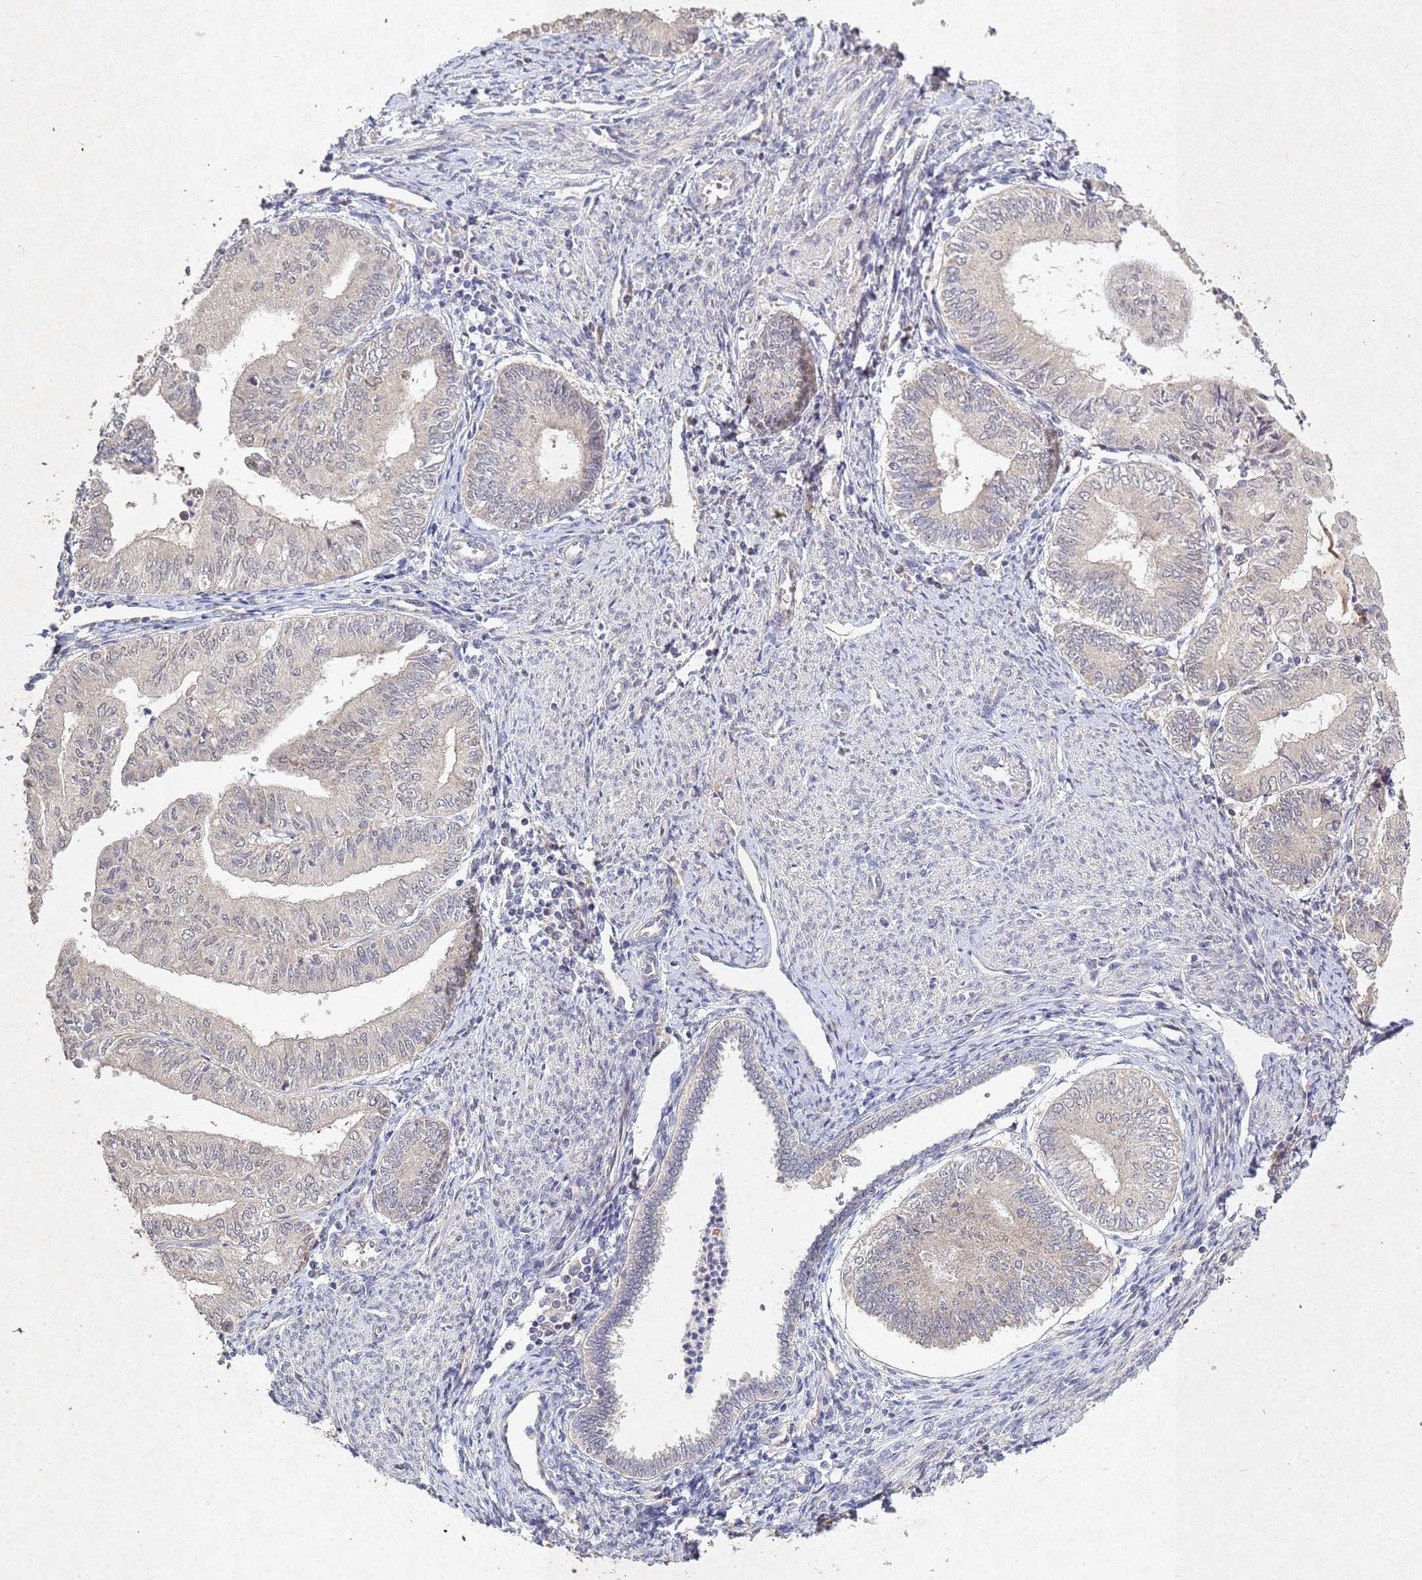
{"staining": {"intensity": "negative", "quantity": "none", "location": "none"}, "tissue": "endometrial cancer", "cell_type": "Tumor cells", "image_type": "cancer", "snomed": [{"axis": "morphology", "description": "Adenocarcinoma, NOS"}, {"axis": "topography", "description": "Endometrium"}], "caption": "Endometrial adenocarcinoma was stained to show a protein in brown. There is no significant expression in tumor cells. (Brightfield microscopy of DAB immunohistochemistry at high magnification).", "gene": "TNPO2", "patient": {"sex": "female", "age": 66}}